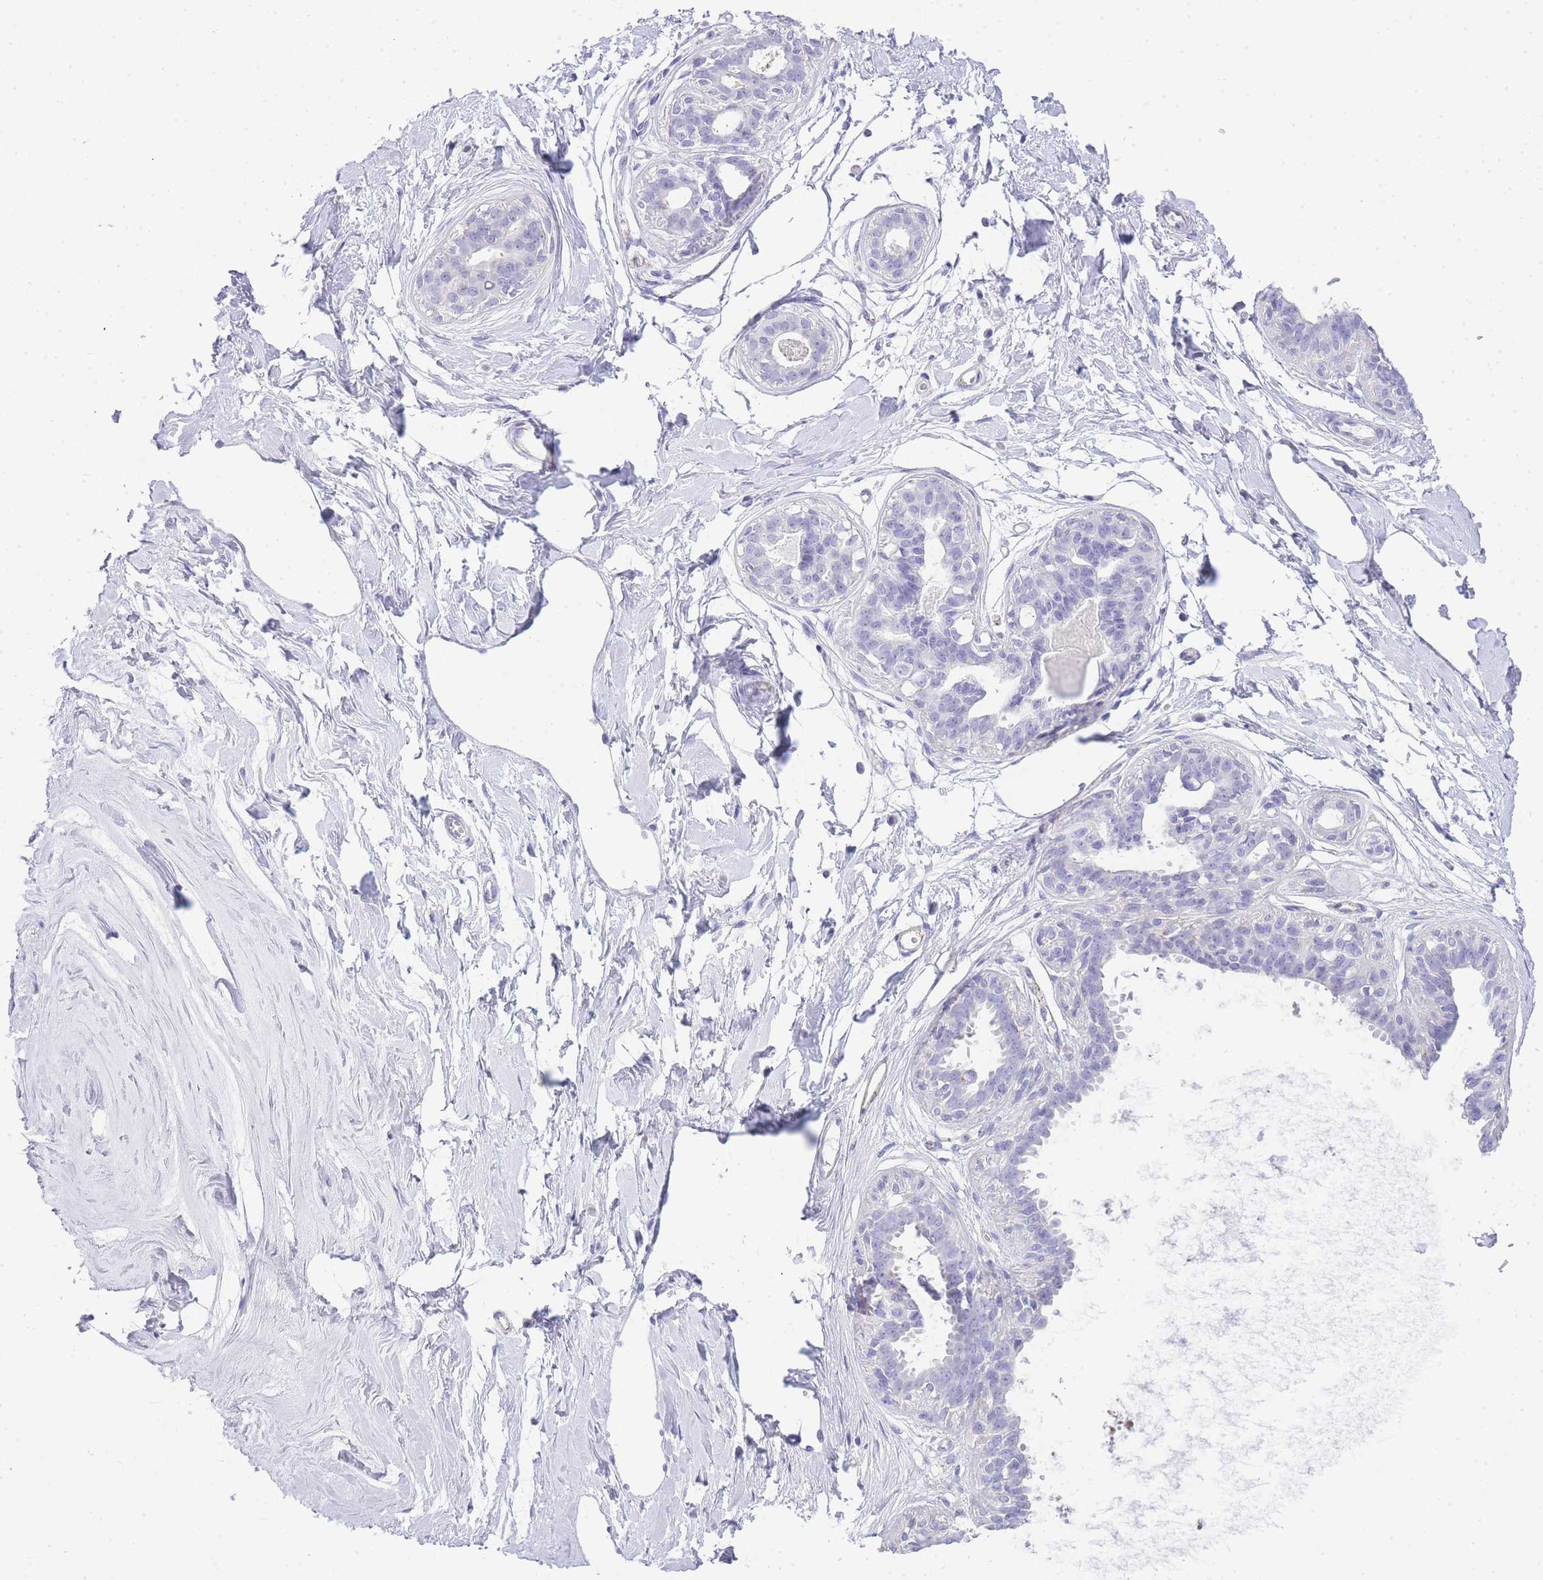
{"staining": {"intensity": "negative", "quantity": "none", "location": "none"}, "tissue": "breast", "cell_type": "Adipocytes", "image_type": "normal", "snomed": [{"axis": "morphology", "description": "Normal tissue, NOS"}, {"axis": "topography", "description": "Breast"}], "caption": "This is an immunohistochemistry histopathology image of benign breast. There is no positivity in adipocytes.", "gene": "RHO", "patient": {"sex": "female", "age": 45}}